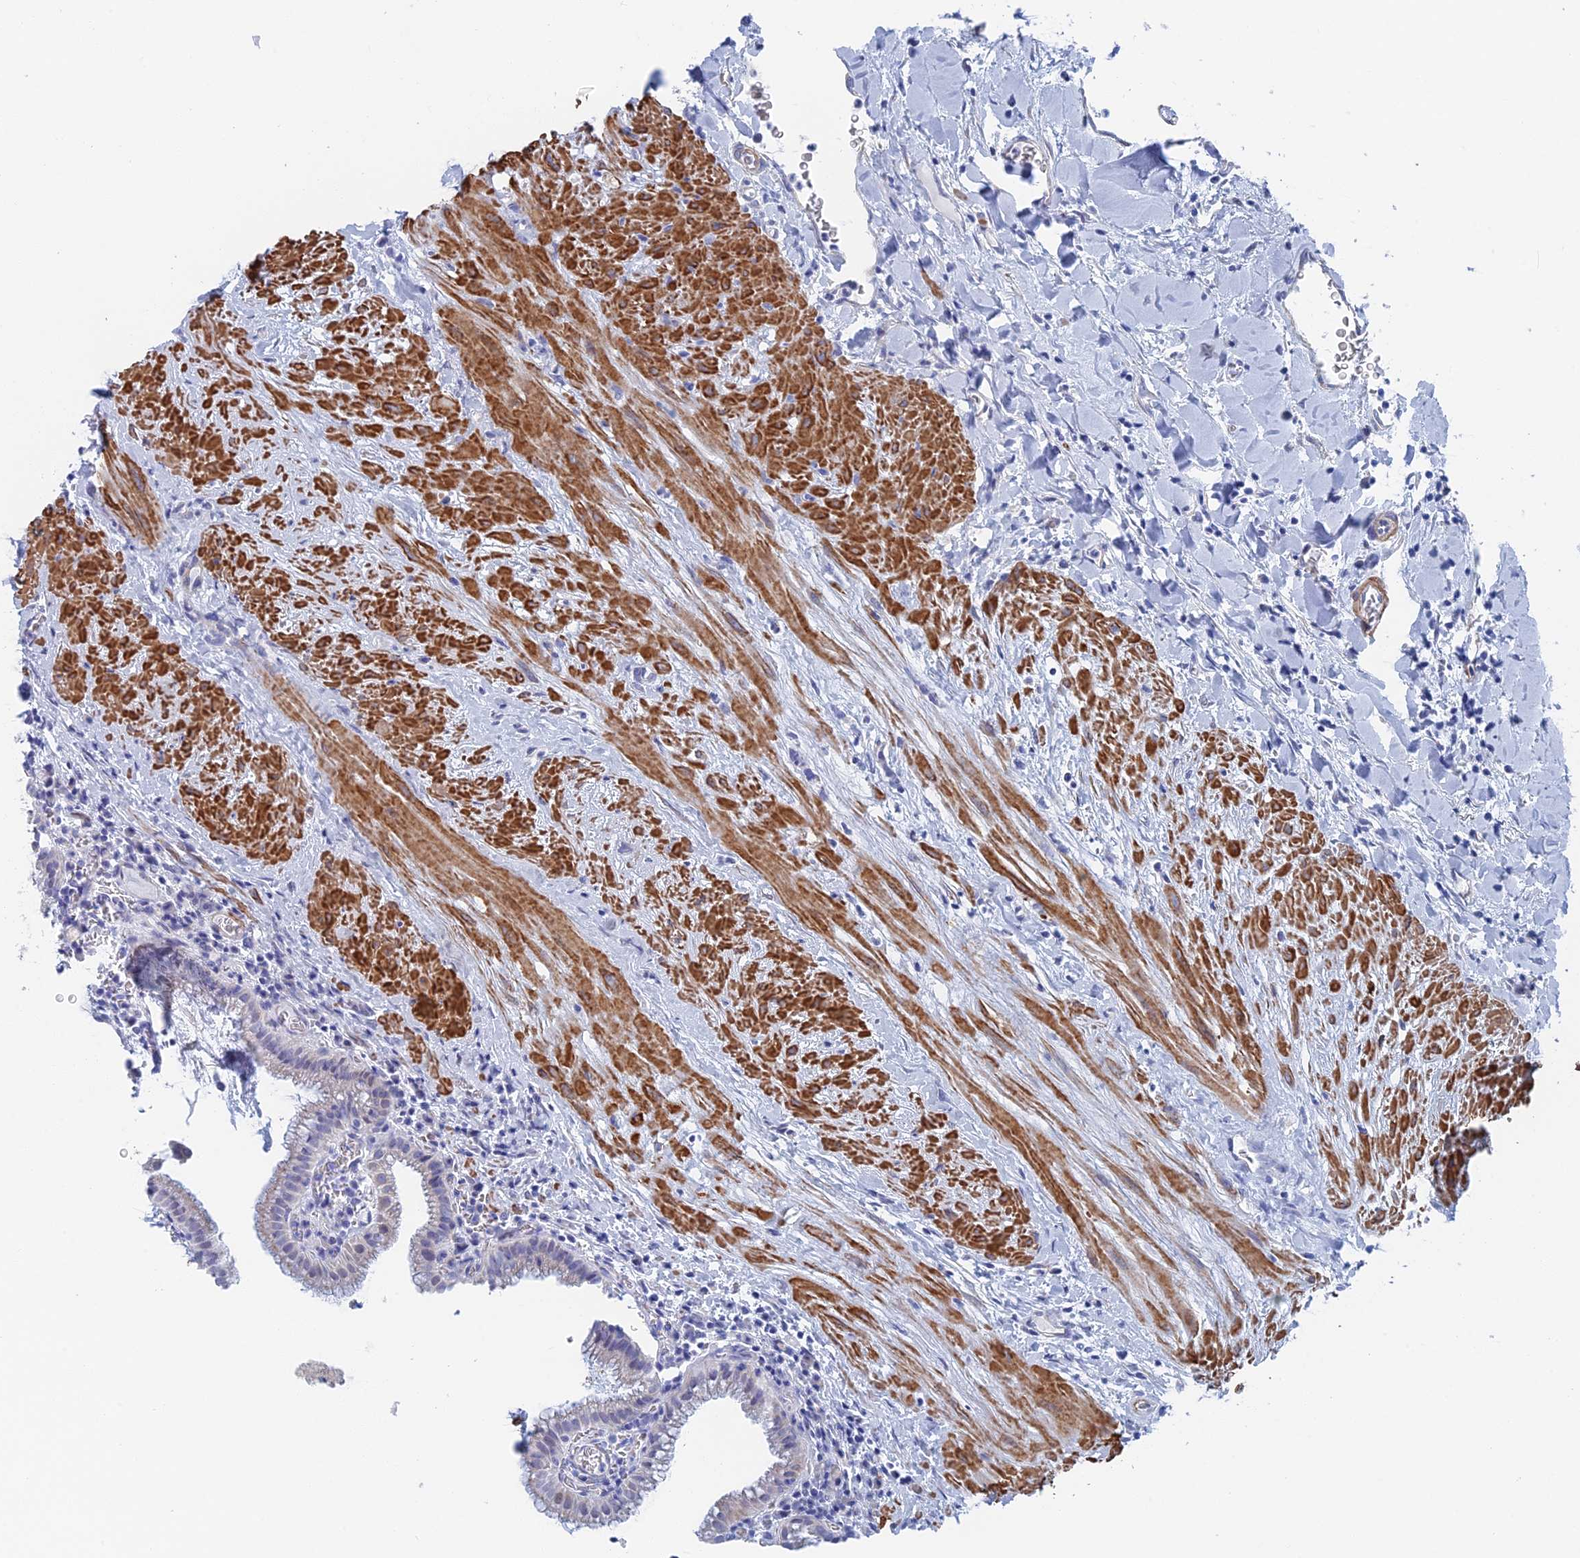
{"staining": {"intensity": "negative", "quantity": "none", "location": "none"}, "tissue": "gallbladder", "cell_type": "Glandular cells", "image_type": "normal", "snomed": [{"axis": "morphology", "description": "Normal tissue, NOS"}, {"axis": "topography", "description": "Gallbladder"}], "caption": "Immunohistochemical staining of unremarkable gallbladder shows no significant expression in glandular cells. Nuclei are stained in blue.", "gene": "KCNK18", "patient": {"sex": "male", "age": 78}}